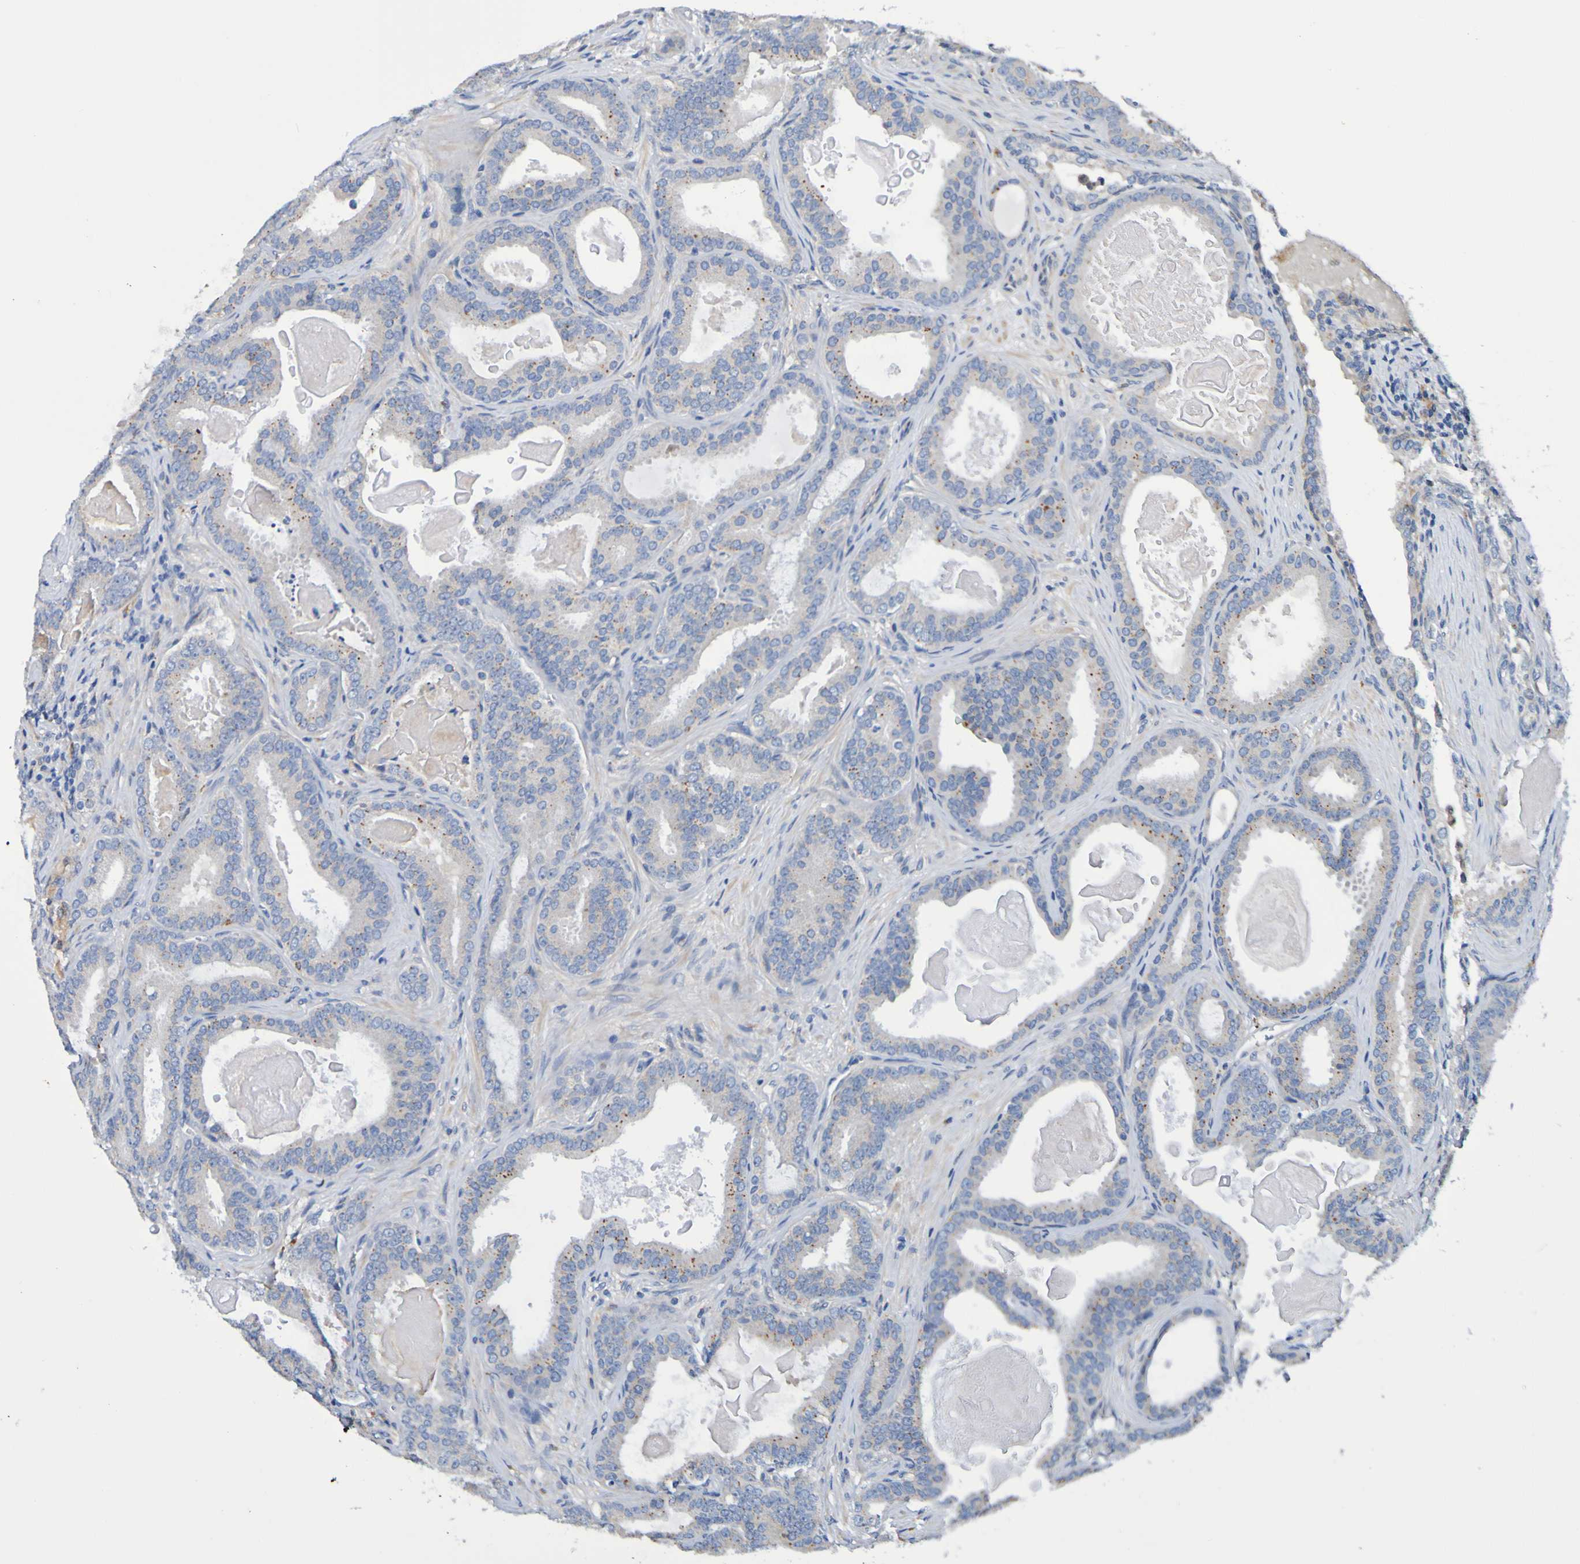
{"staining": {"intensity": "weak", "quantity": ">75%", "location": "cytoplasmic/membranous"}, "tissue": "prostate cancer", "cell_type": "Tumor cells", "image_type": "cancer", "snomed": [{"axis": "morphology", "description": "Adenocarcinoma, High grade"}, {"axis": "topography", "description": "Prostate"}], "caption": "Immunohistochemical staining of human prostate cancer (adenocarcinoma (high-grade)) reveals low levels of weak cytoplasmic/membranous protein positivity in approximately >75% of tumor cells.", "gene": "METAP2", "patient": {"sex": "male", "age": 60}}